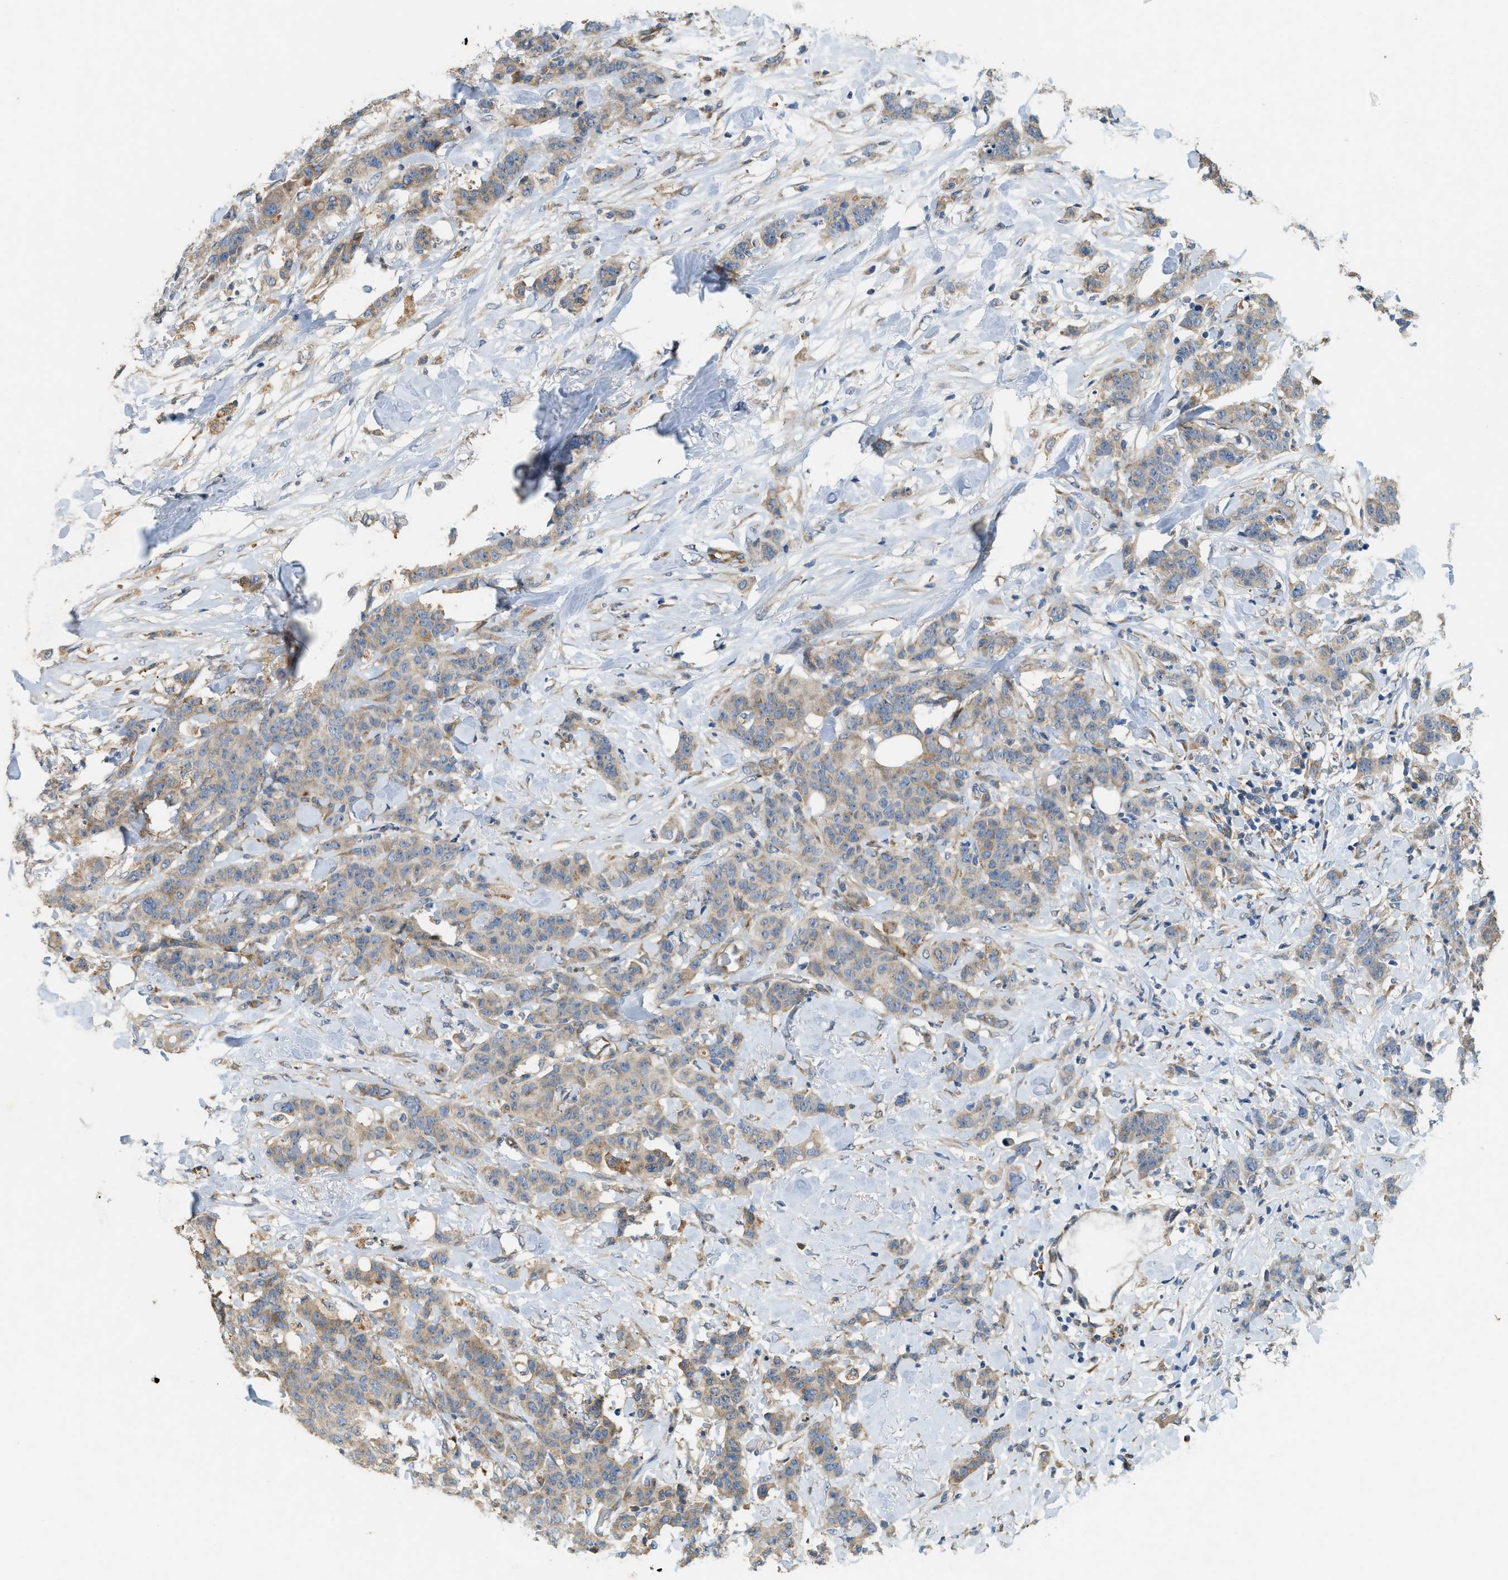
{"staining": {"intensity": "weak", "quantity": ">75%", "location": "cytoplasmic/membranous"}, "tissue": "breast cancer", "cell_type": "Tumor cells", "image_type": "cancer", "snomed": [{"axis": "morphology", "description": "Normal tissue, NOS"}, {"axis": "morphology", "description": "Duct carcinoma"}, {"axis": "topography", "description": "Breast"}], "caption": "Immunohistochemistry (DAB) staining of human breast invasive ductal carcinoma demonstrates weak cytoplasmic/membranous protein positivity in about >75% of tumor cells.", "gene": "TMEM68", "patient": {"sex": "female", "age": 40}}